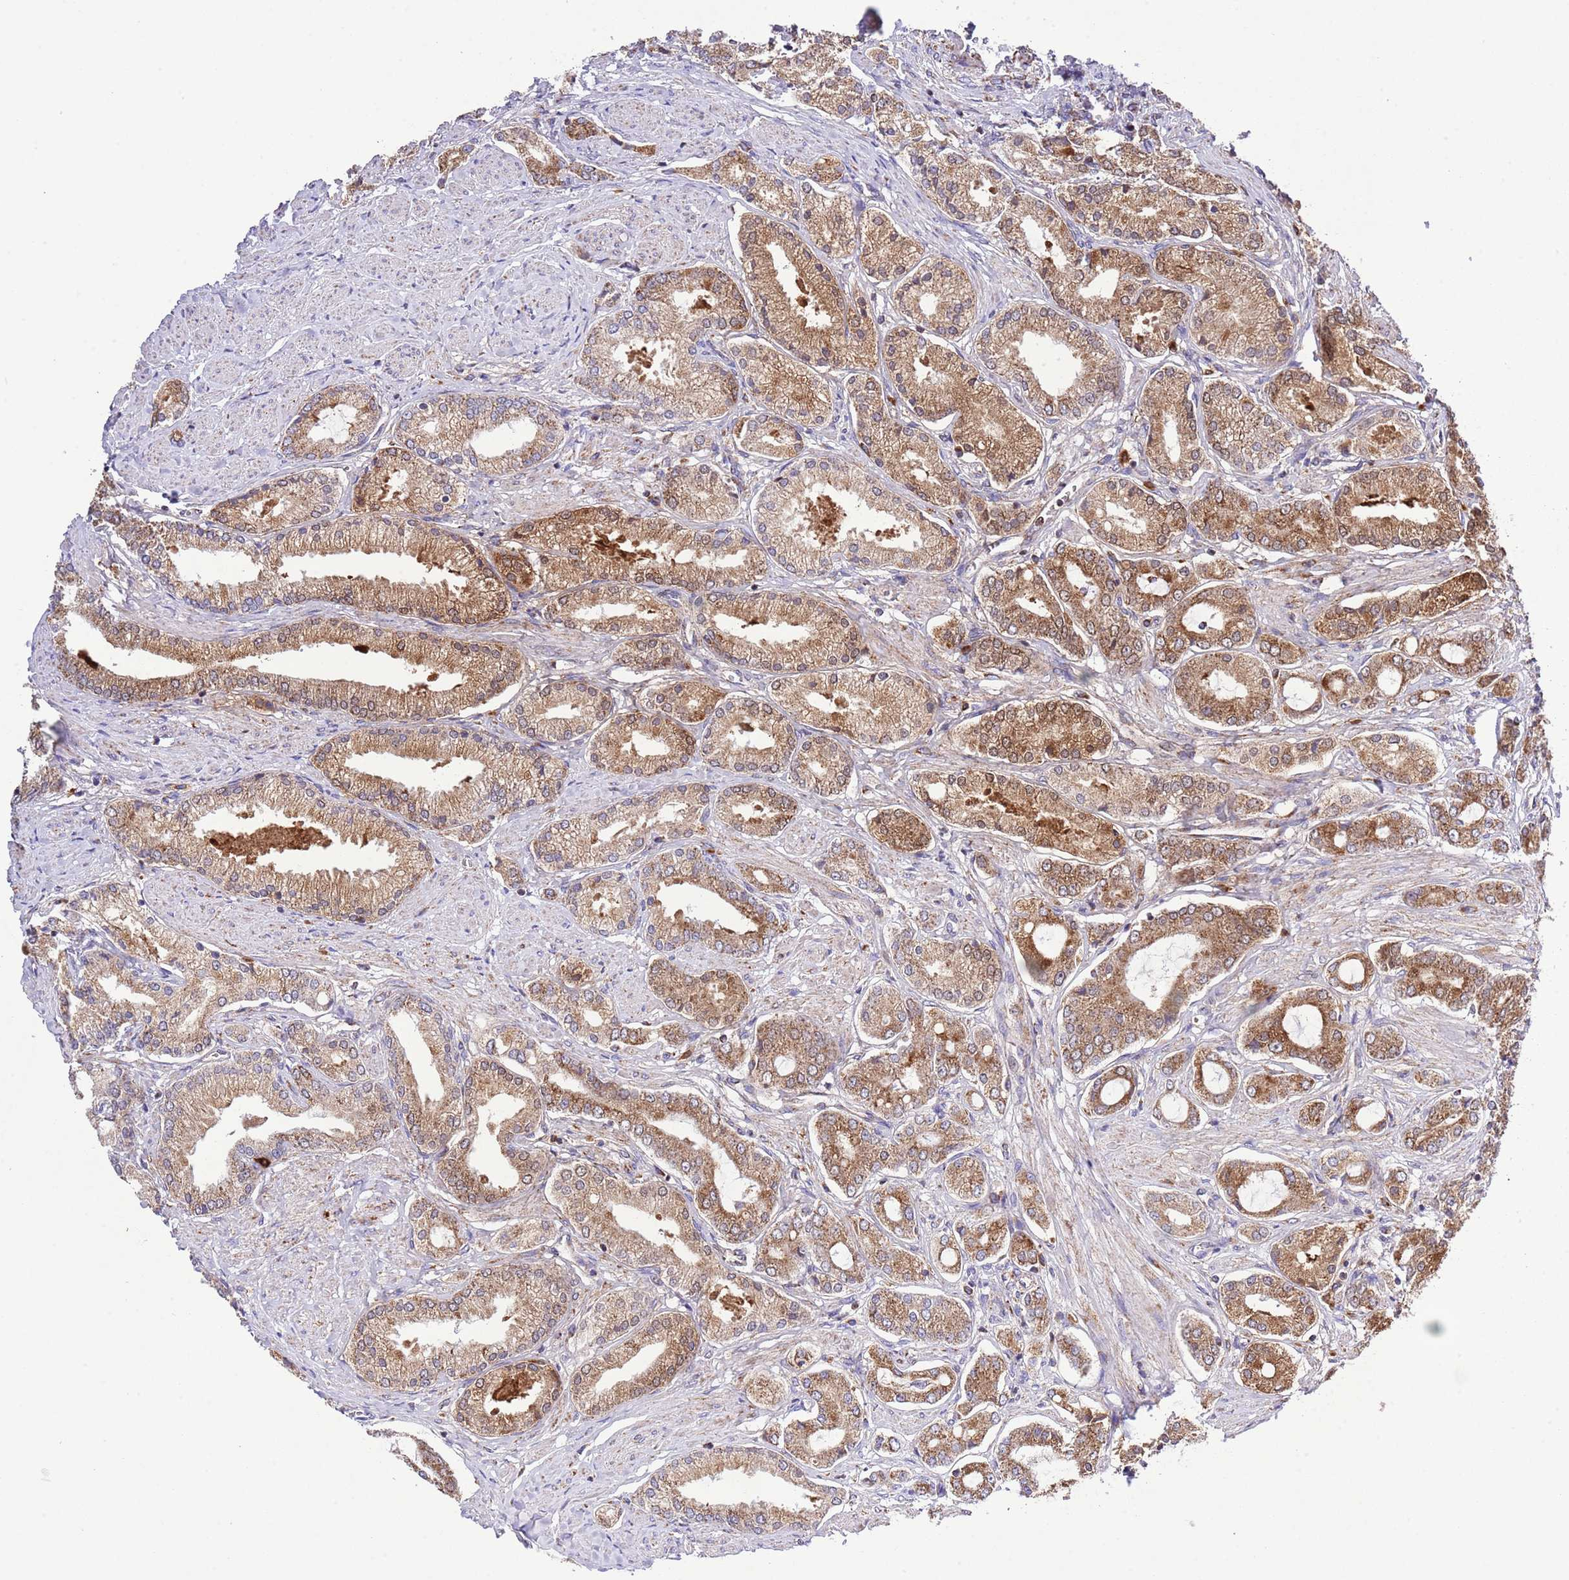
{"staining": {"intensity": "moderate", "quantity": ">75%", "location": "cytoplasmic/membranous"}, "tissue": "prostate cancer", "cell_type": "Tumor cells", "image_type": "cancer", "snomed": [{"axis": "morphology", "description": "Adenocarcinoma, High grade"}, {"axis": "topography", "description": "Prostate and seminal vesicle, NOS"}], "caption": "Immunohistochemistry (IHC) of prostate adenocarcinoma (high-grade) reveals medium levels of moderate cytoplasmic/membranous expression in about >75% of tumor cells.", "gene": "TEKTIP1", "patient": {"sex": "male", "age": 64}}